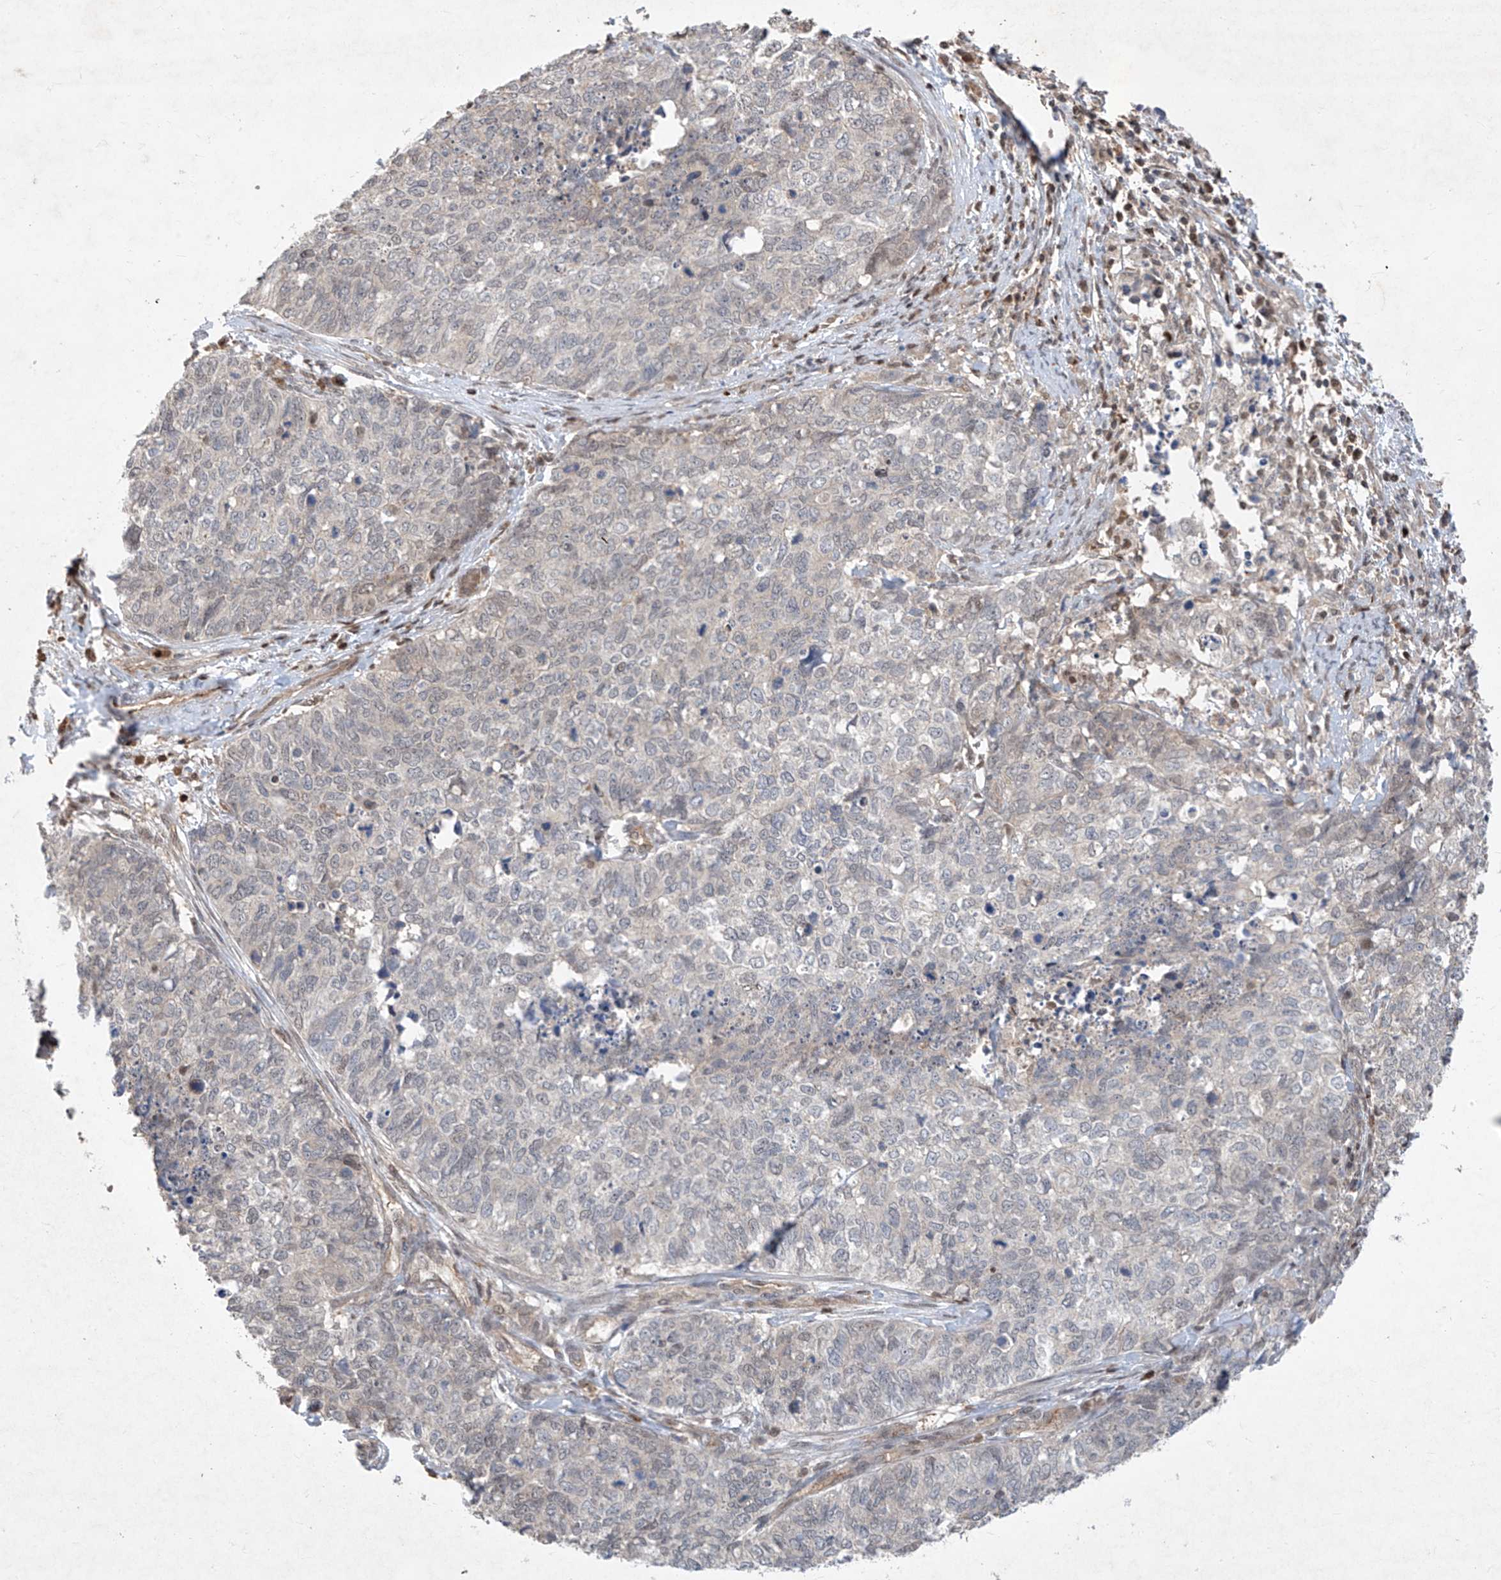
{"staining": {"intensity": "negative", "quantity": "none", "location": "none"}, "tissue": "cervical cancer", "cell_type": "Tumor cells", "image_type": "cancer", "snomed": [{"axis": "morphology", "description": "Squamous cell carcinoma, NOS"}, {"axis": "topography", "description": "Cervix"}], "caption": "A histopathology image of human squamous cell carcinoma (cervical) is negative for staining in tumor cells.", "gene": "ZNF358", "patient": {"sex": "female", "age": 63}}